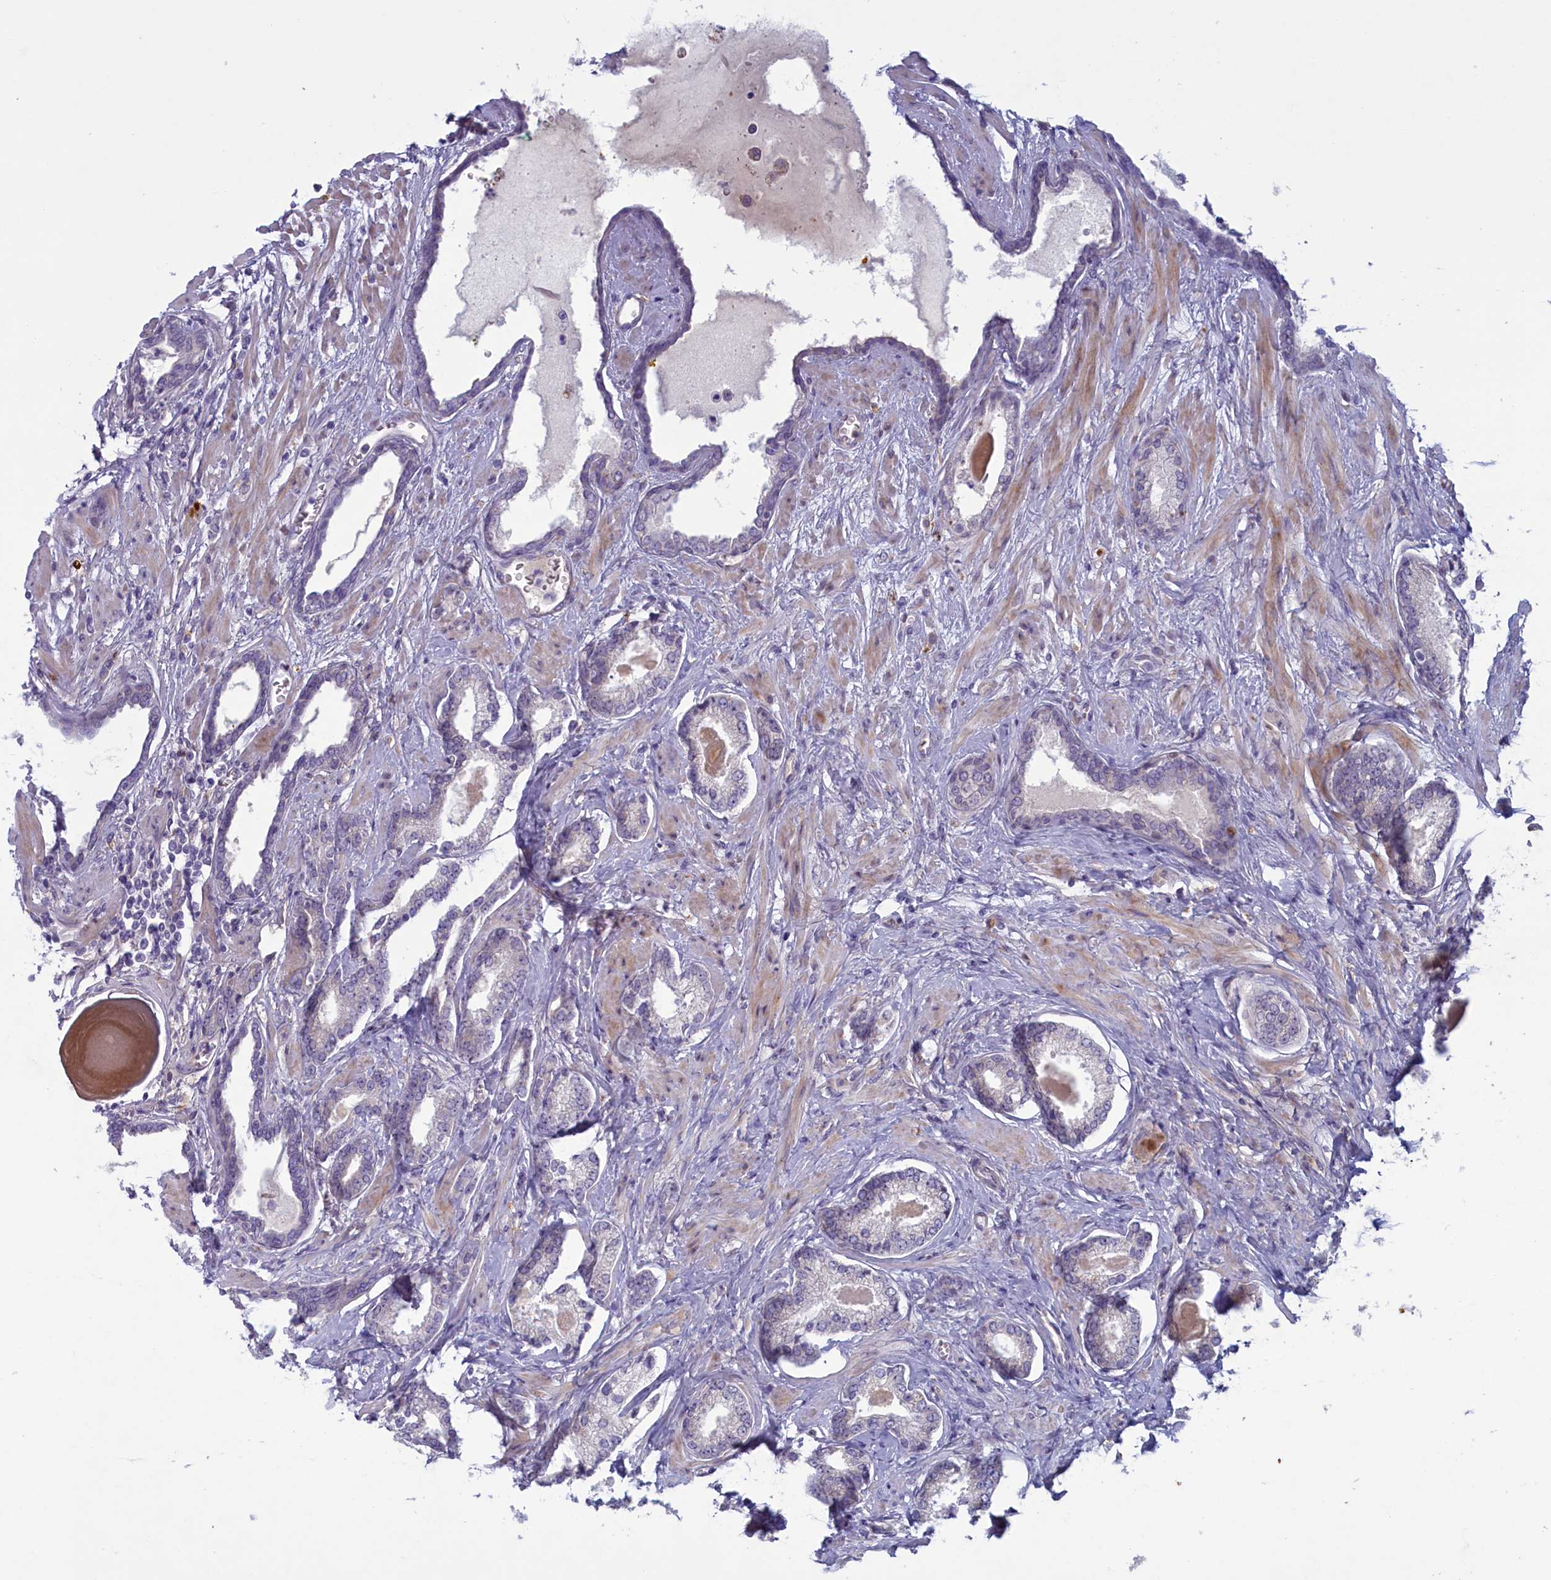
{"staining": {"intensity": "negative", "quantity": "none", "location": "none"}, "tissue": "prostate cancer", "cell_type": "Tumor cells", "image_type": "cancer", "snomed": [{"axis": "morphology", "description": "Adenocarcinoma, Low grade"}, {"axis": "topography", "description": "Prostate"}], "caption": "DAB immunohistochemical staining of prostate cancer demonstrates no significant expression in tumor cells.", "gene": "PLEKHG6", "patient": {"sex": "male", "age": 70}}